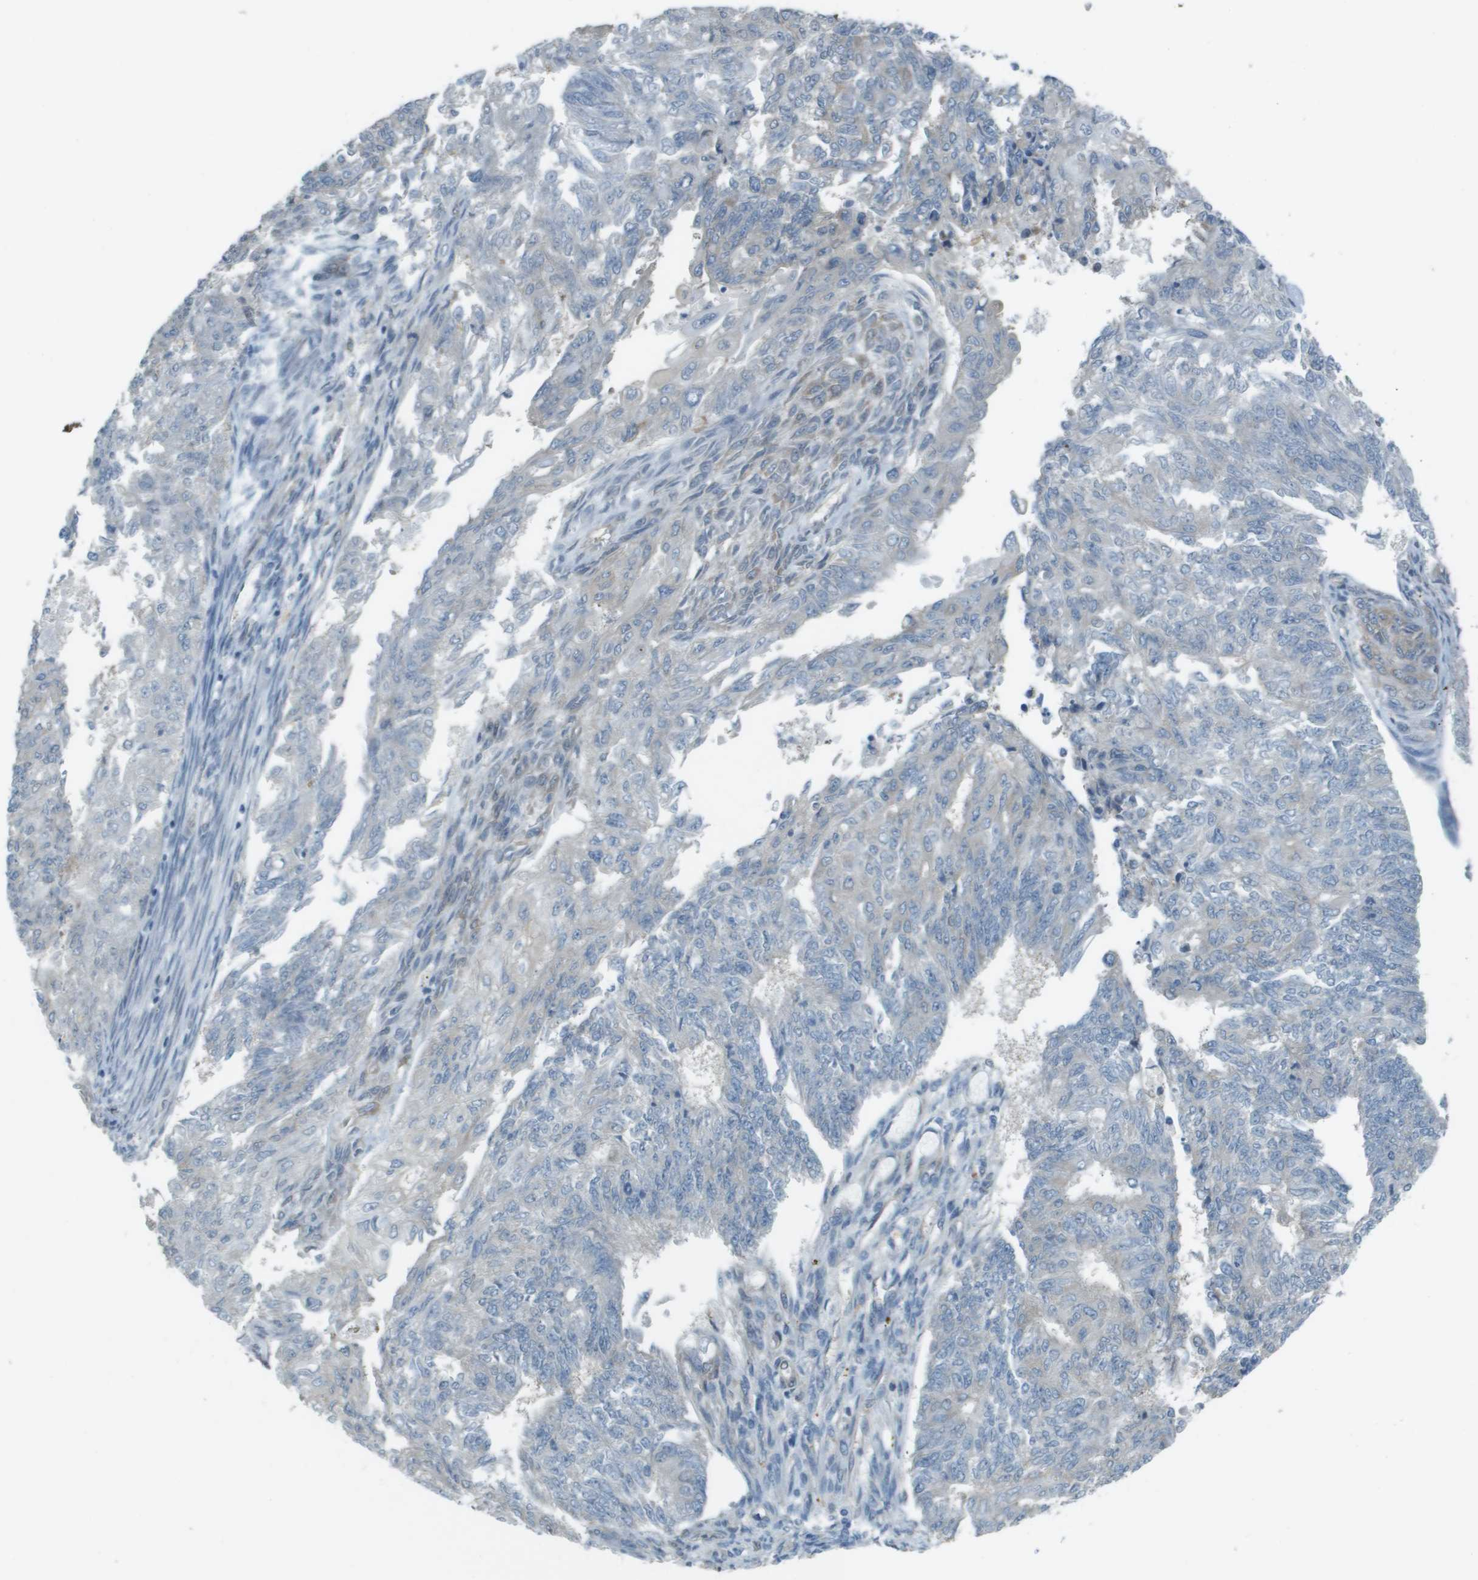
{"staining": {"intensity": "negative", "quantity": "none", "location": "none"}, "tissue": "endometrial cancer", "cell_type": "Tumor cells", "image_type": "cancer", "snomed": [{"axis": "morphology", "description": "Adenocarcinoma, NOS"}, {"axis": "topography", "description": "Endometrium"}], "caption": "There is no significant staining in tumor cells of endometrial cancer.", "gene": "CORO1B", "patient": {"sex": "female", "age": 32}}